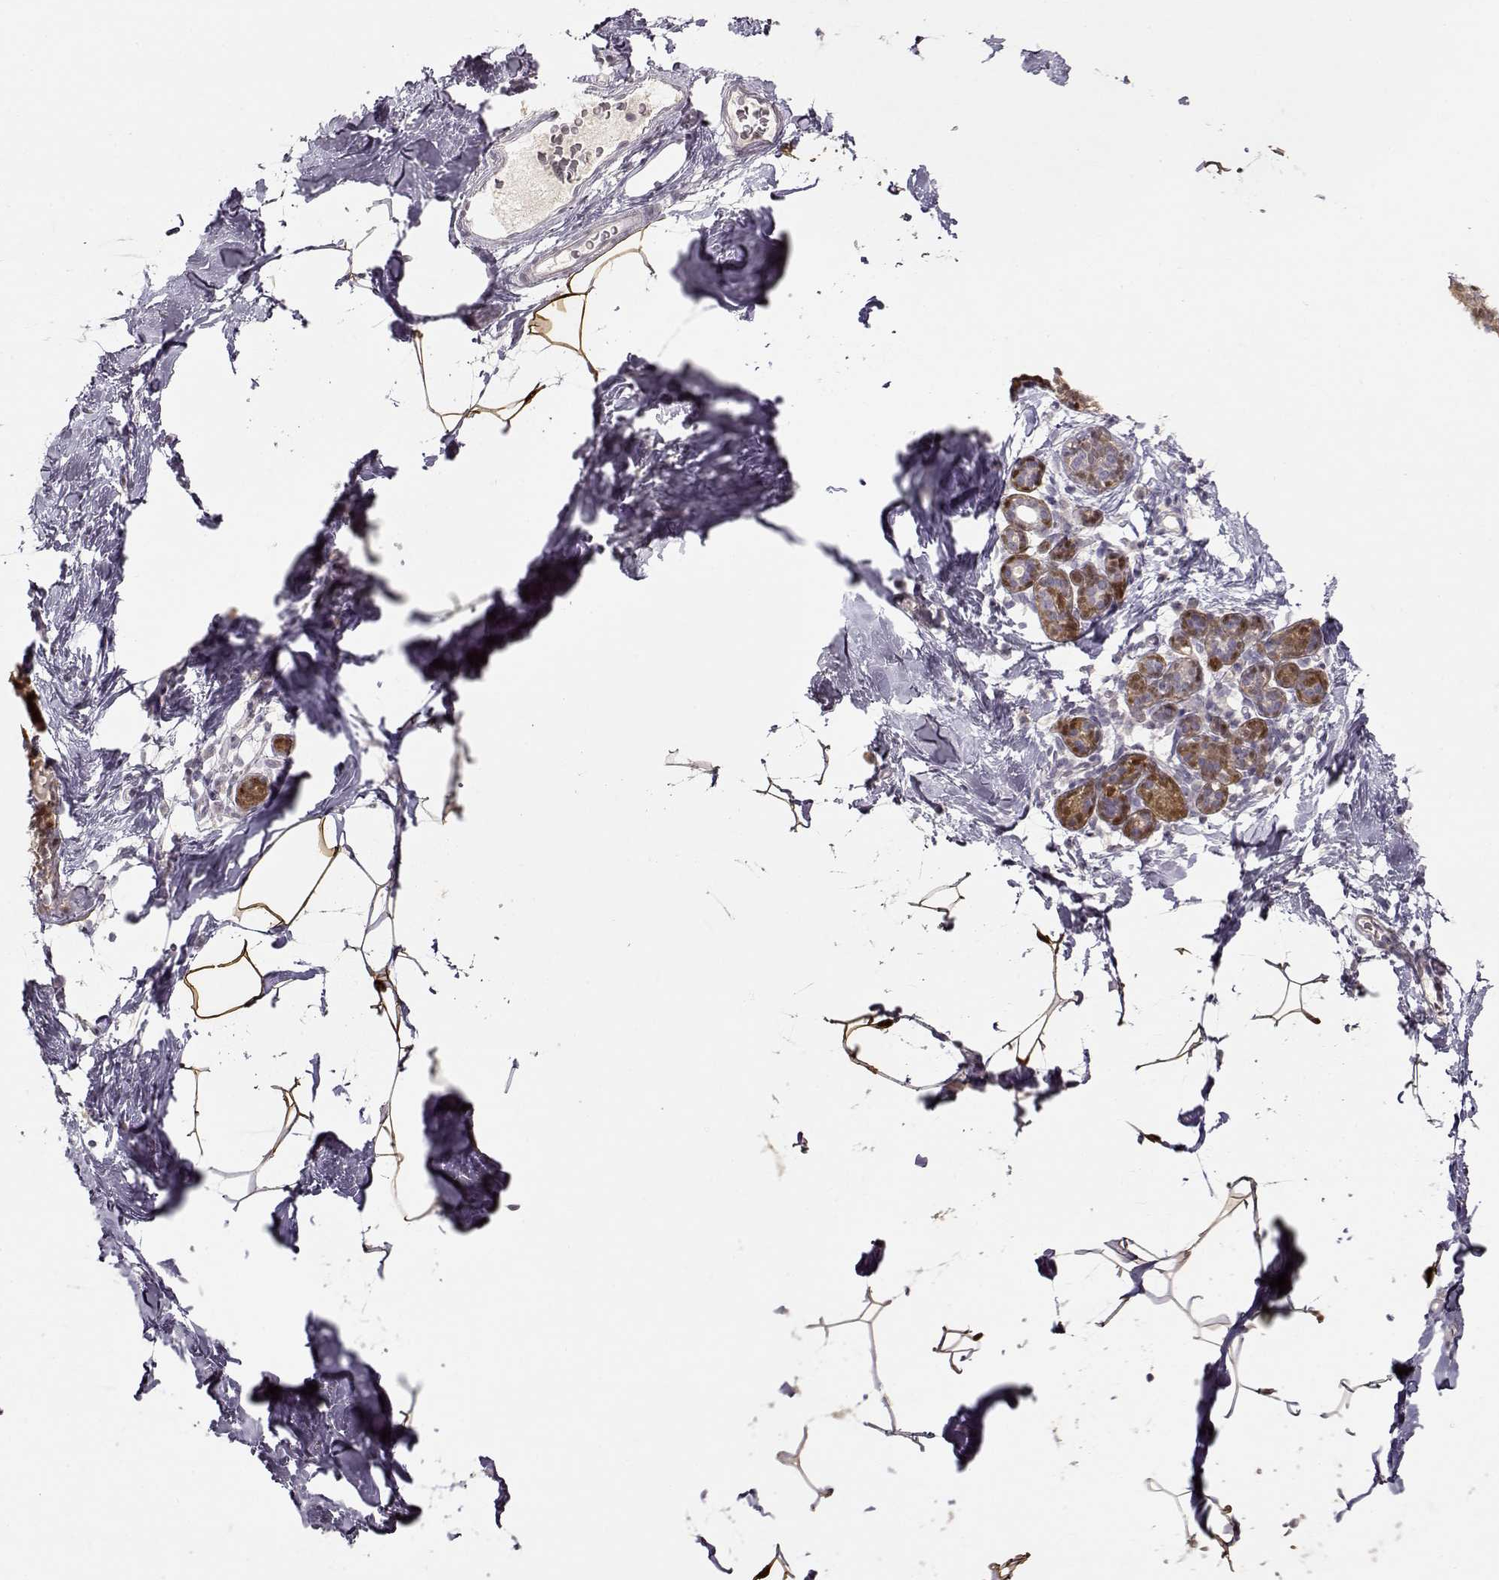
{"staining": {"intensity": "weak", "quantity": "<25%", "location": "cytoplasmic/membranous,nuclear"}, "tissue": "breast", "cell_type": "Adipocytes", "image_type": "normal", "snomed": [{"axis": "morphology", "description": "Normal tissue, NOS"}, {"axis": "topography", "description": "Breast"}], "caption": "DAB immunohistochemical staining of normal breast shows no significant positivity in adipocytes.", "gene": "S100B", "patient": {"sex": "female", "age": 32}}